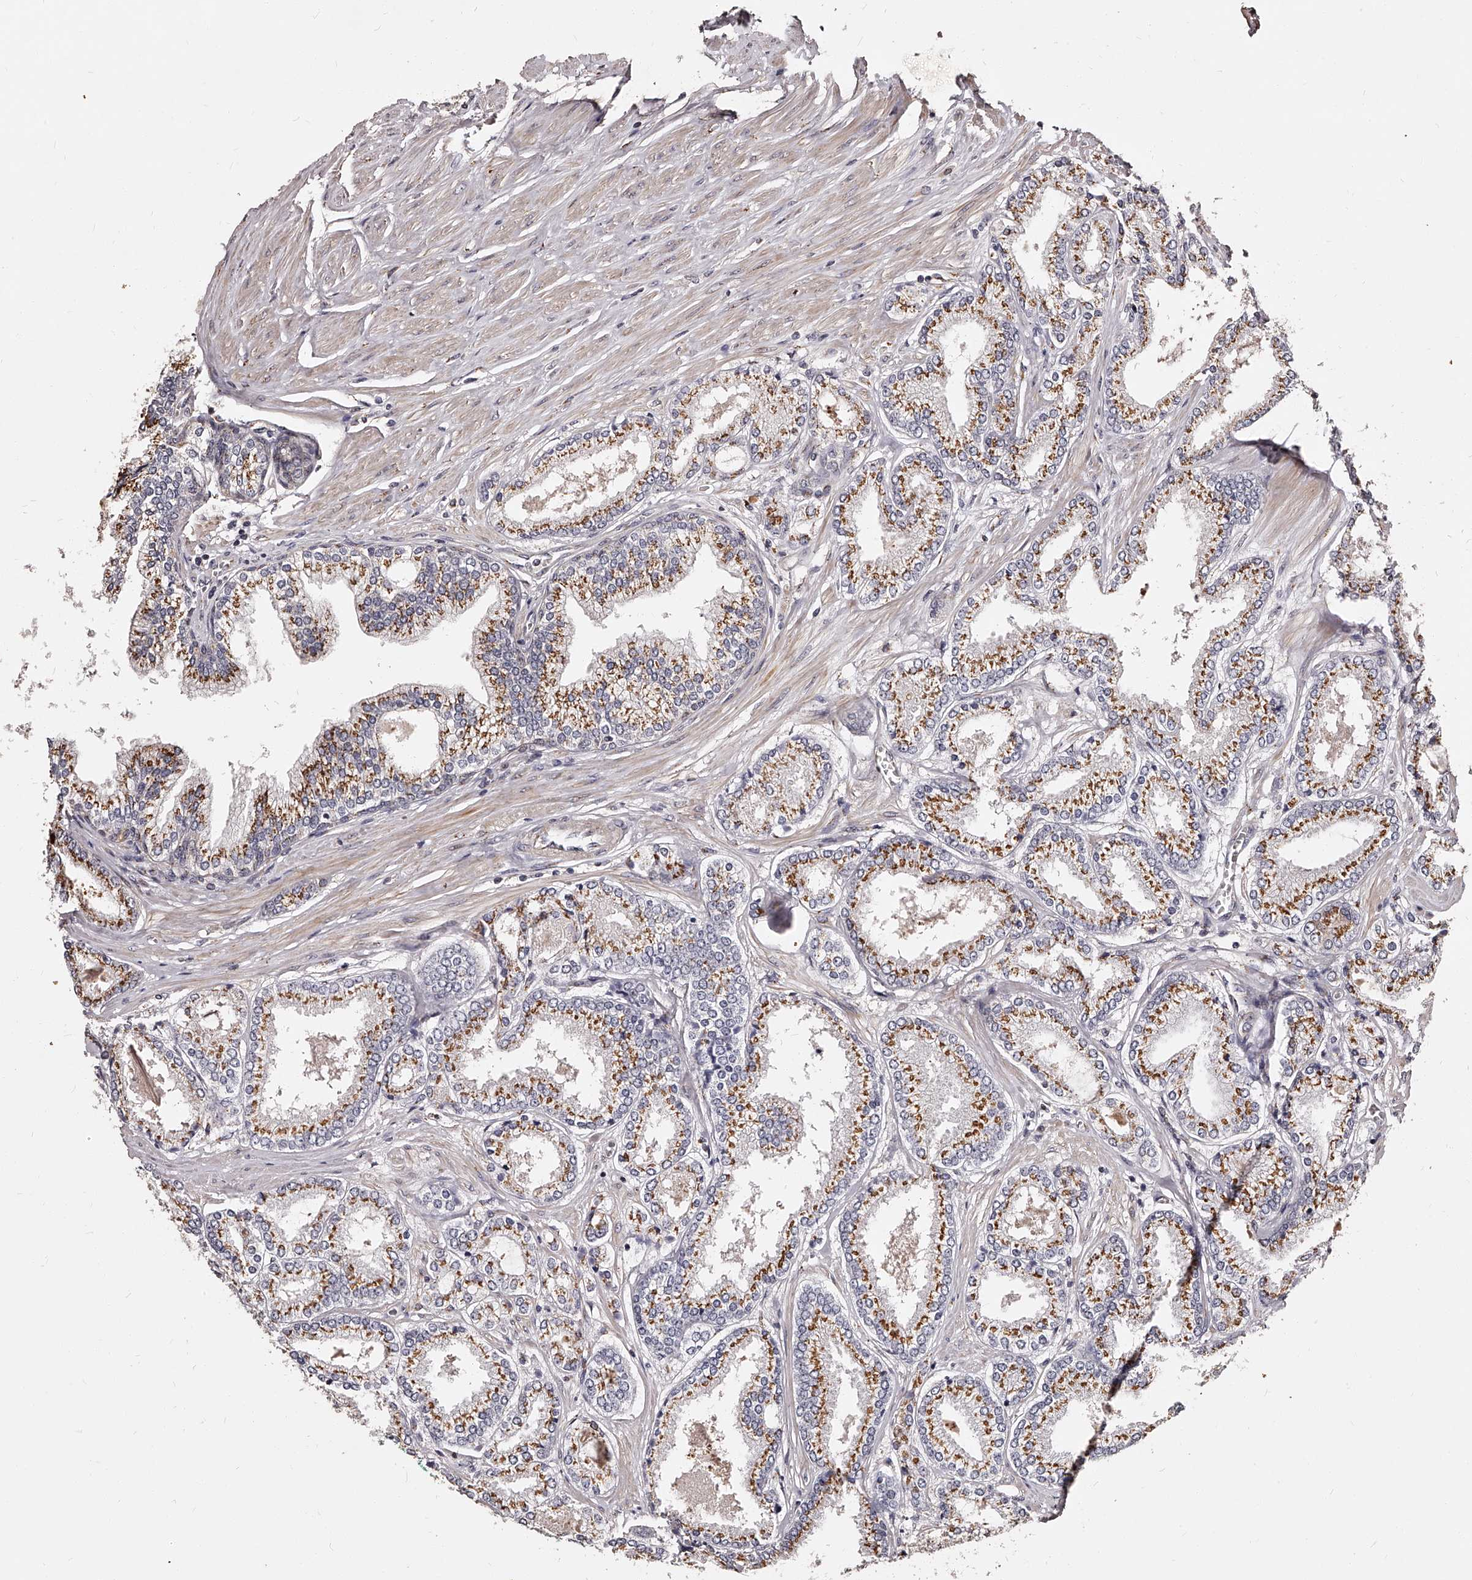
{"staining": {"intensity": "moderate", "quantity": ">75%", "location": "cytoplasmic/membranous"}, "tissue": "prostate cancer", "cell_type": "Tumor cells", "image_type": "cancer", "snomed": [{"axis": "morphology", "description": "Adenocarcinoma, Low grade"}, {"axis": "topography", "description": "Prostate"}], "caption": "Prostate low-grade adenocarcinoma was stained to show a protein in brown. There is medium levels of moderate cytoplasmic/membranous expression in approximately >75% of tumor cells. The staining was performed using DAB (3,3'-diaminobenzidine) to visualize the protein expression in brown, while the nuclei were stained in blue with hematoxylin (Magnification: 20x).", "gene": "RSC1A1", "patient": {"sex": "male", "age": 62}}